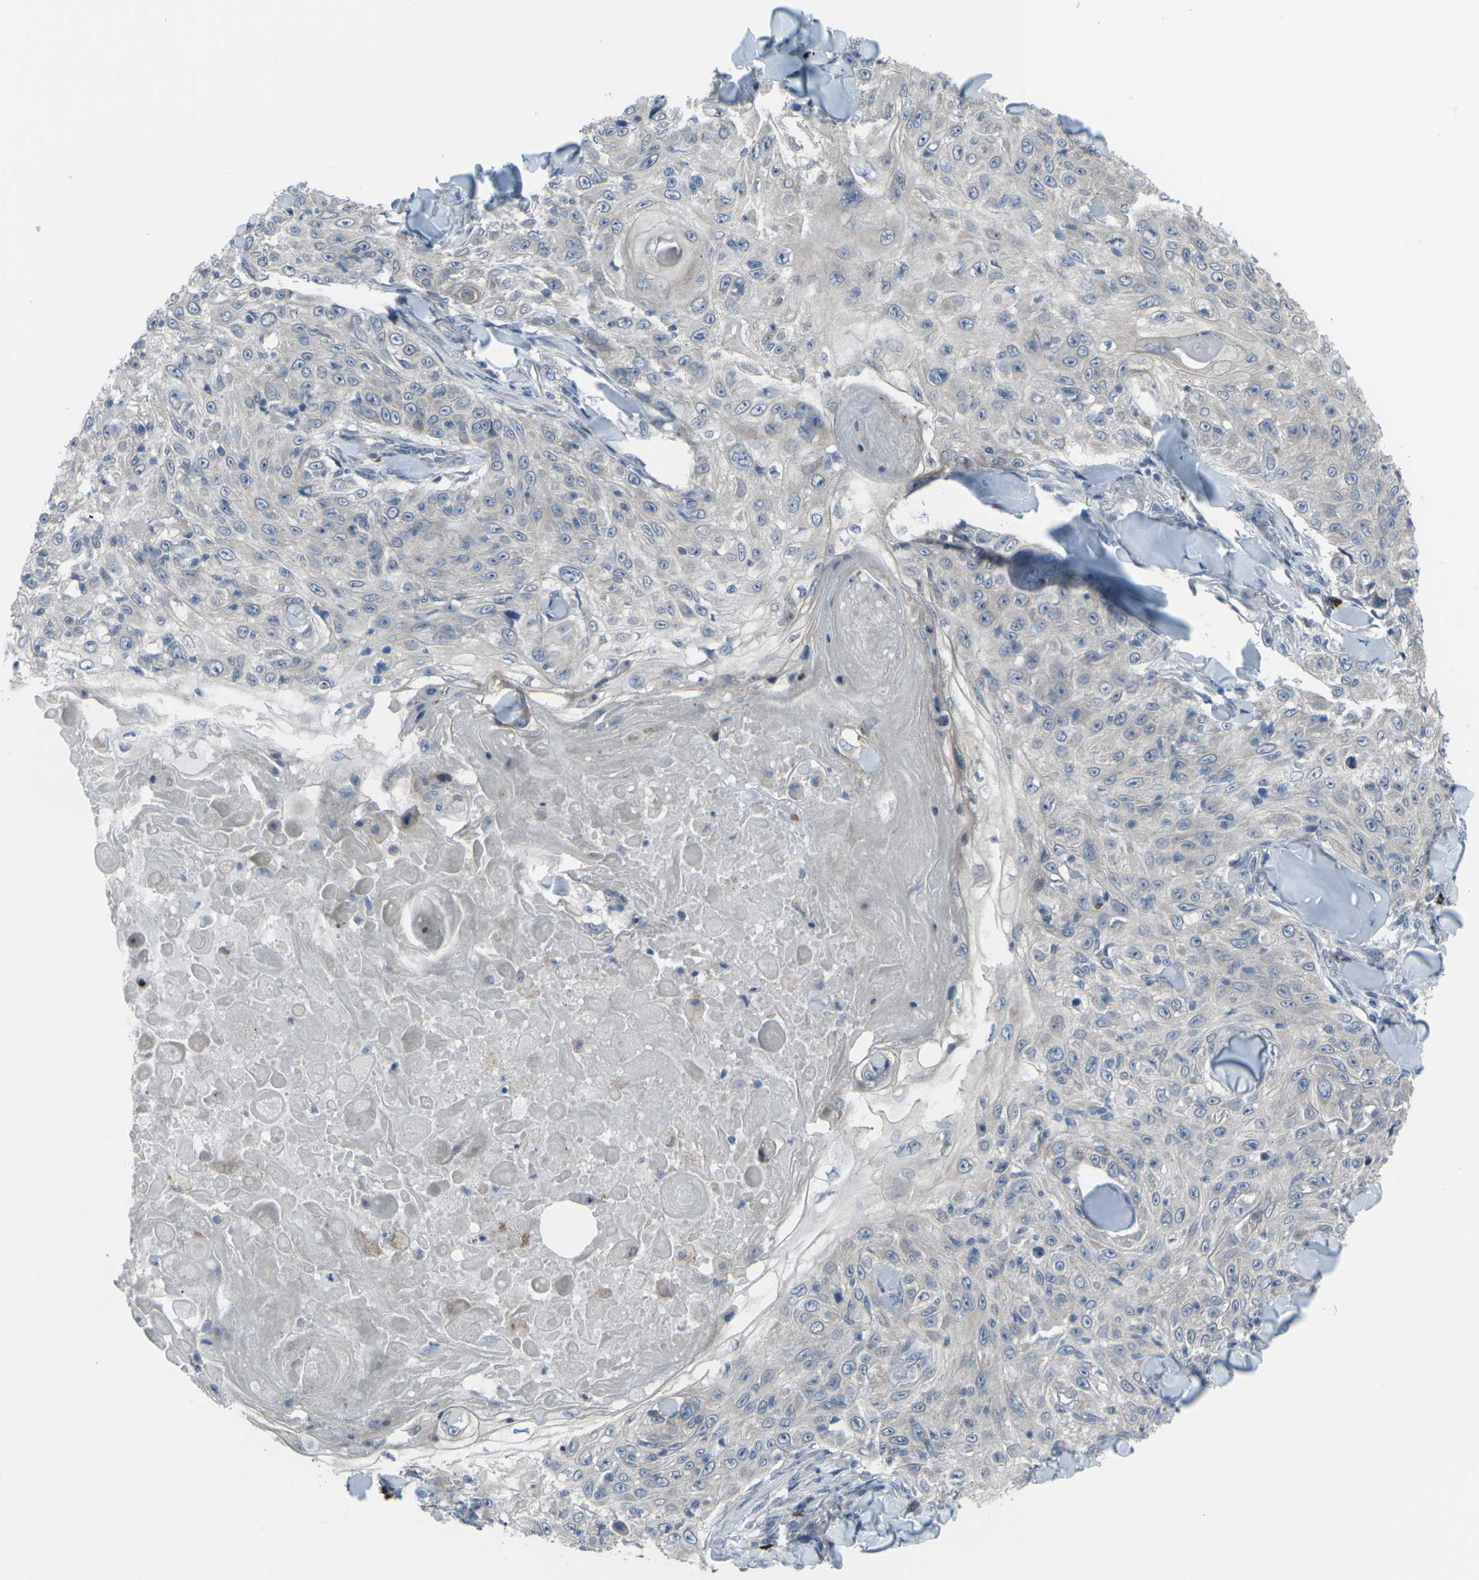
{"staining": {"intensity": "negative", "quantity": "none", "location": "none"}, "tissue": "skin cancer", "cell_type": "Tumor cells", "image_type": "cancer", "snomed": [{"axis": "morphology", "description": "Squamous cell carcinoma, NOS"}, {"axis": "topography", "description": "Skin"}], "caption": "IHC micrograph of neoplastic tissue: human skin cancer stained with DAB shows no significant protein staining in tumor cells.", "gene": "CCR10", "patient": {"sex": "male", "age": 86}}